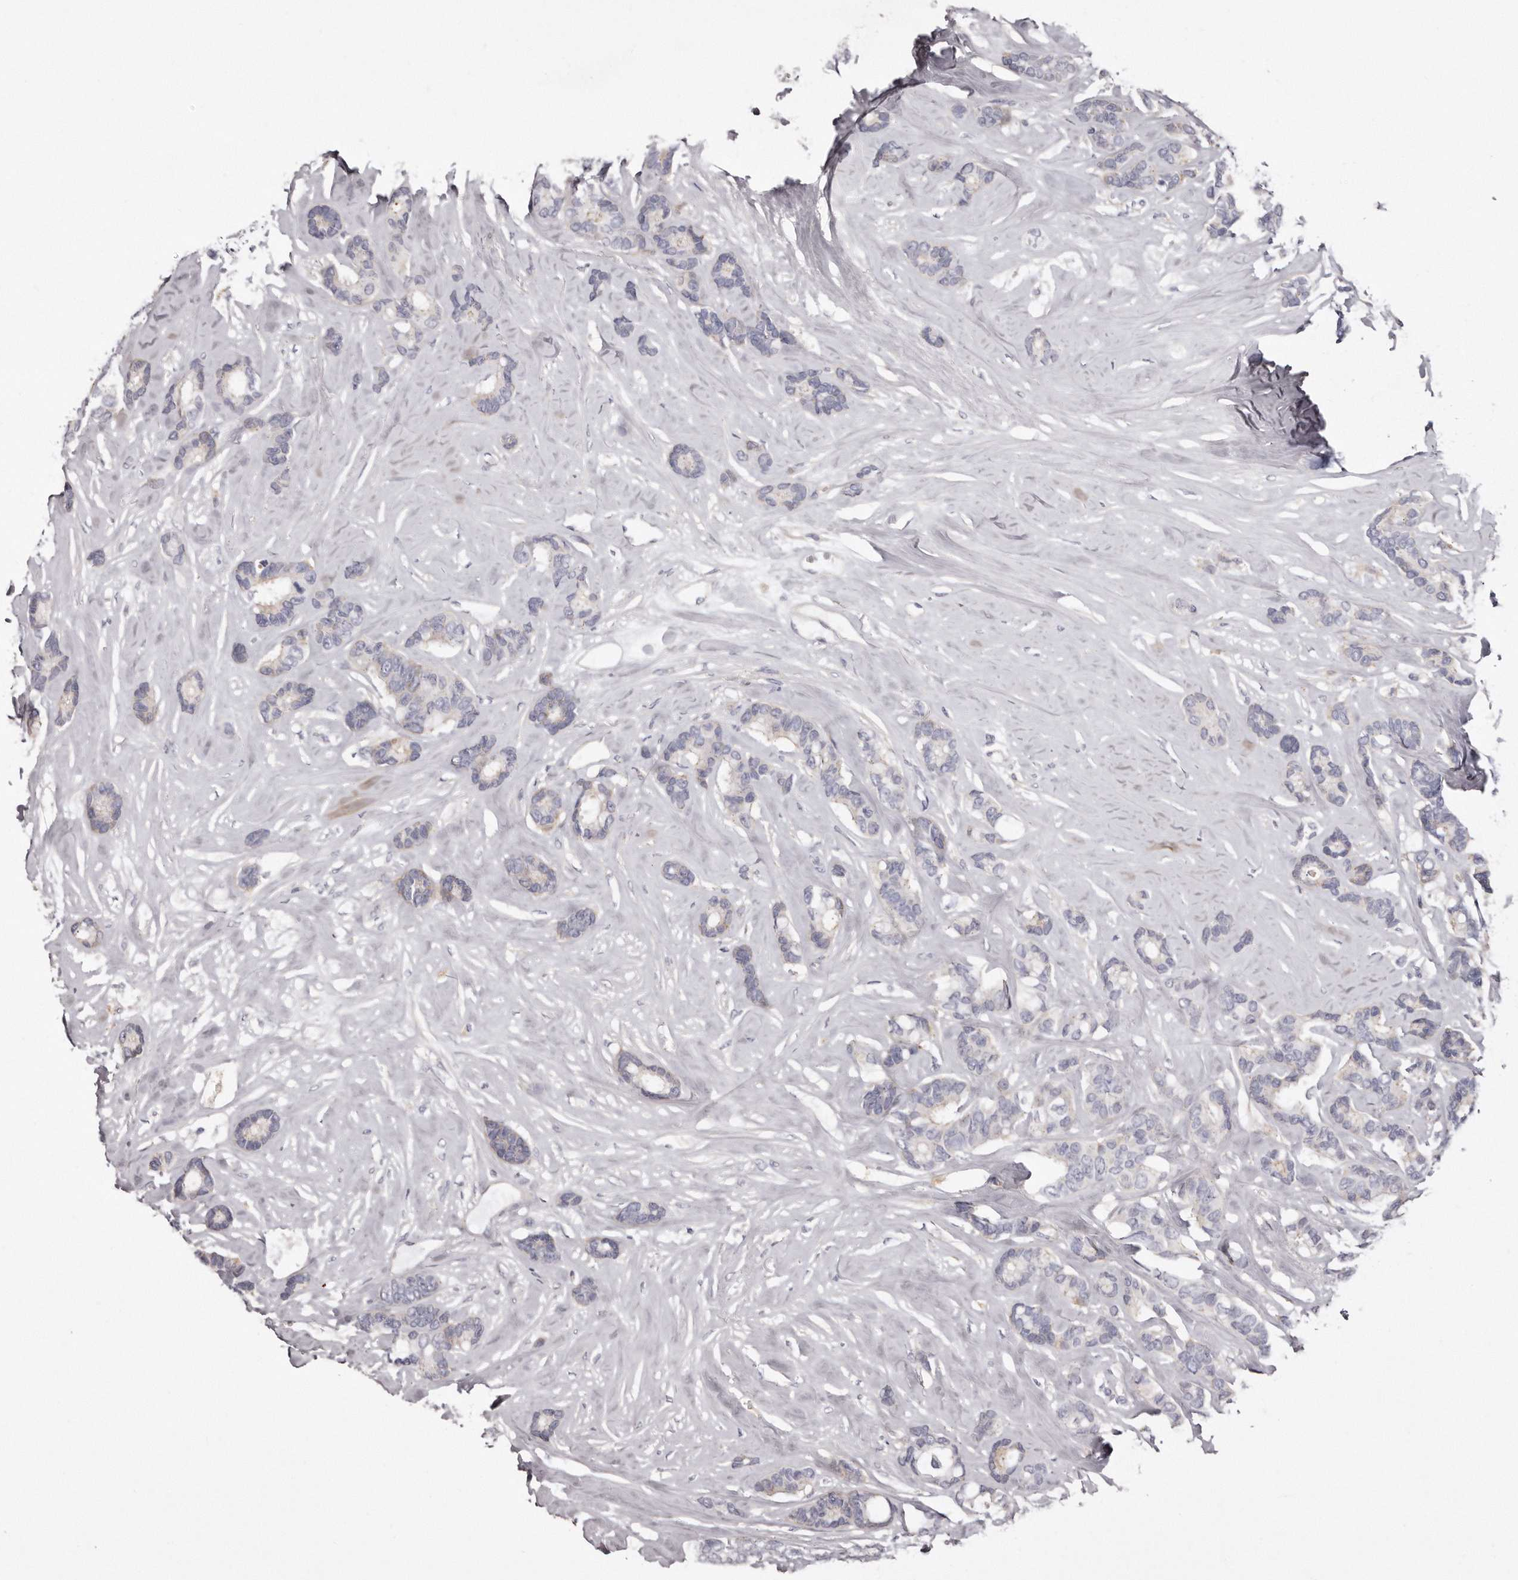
{"staining": {"intensity": "weak", "quantity": "<25%", "location": "cytoplasmic/membranous"}, "tissue": "breast cancer", "cell_type": "Tumor cells", "image_type": "cancer", "snomed": [{"axis": "morphology", "description": "Duct carcinoma"}, {"axis": "topography", "description": "Breast"}], "caption": "DAB immunohistochemical staining of human breast cancer exhibits no significant staining in tumor cells. The staining was performed using DAB to visualize the protein expression in brown, while the nuclei were stained in blue with hematoxylin (Magnification: 20x).", "gene": "PEG10", "patient": {"sex": "female", "age": 87}}